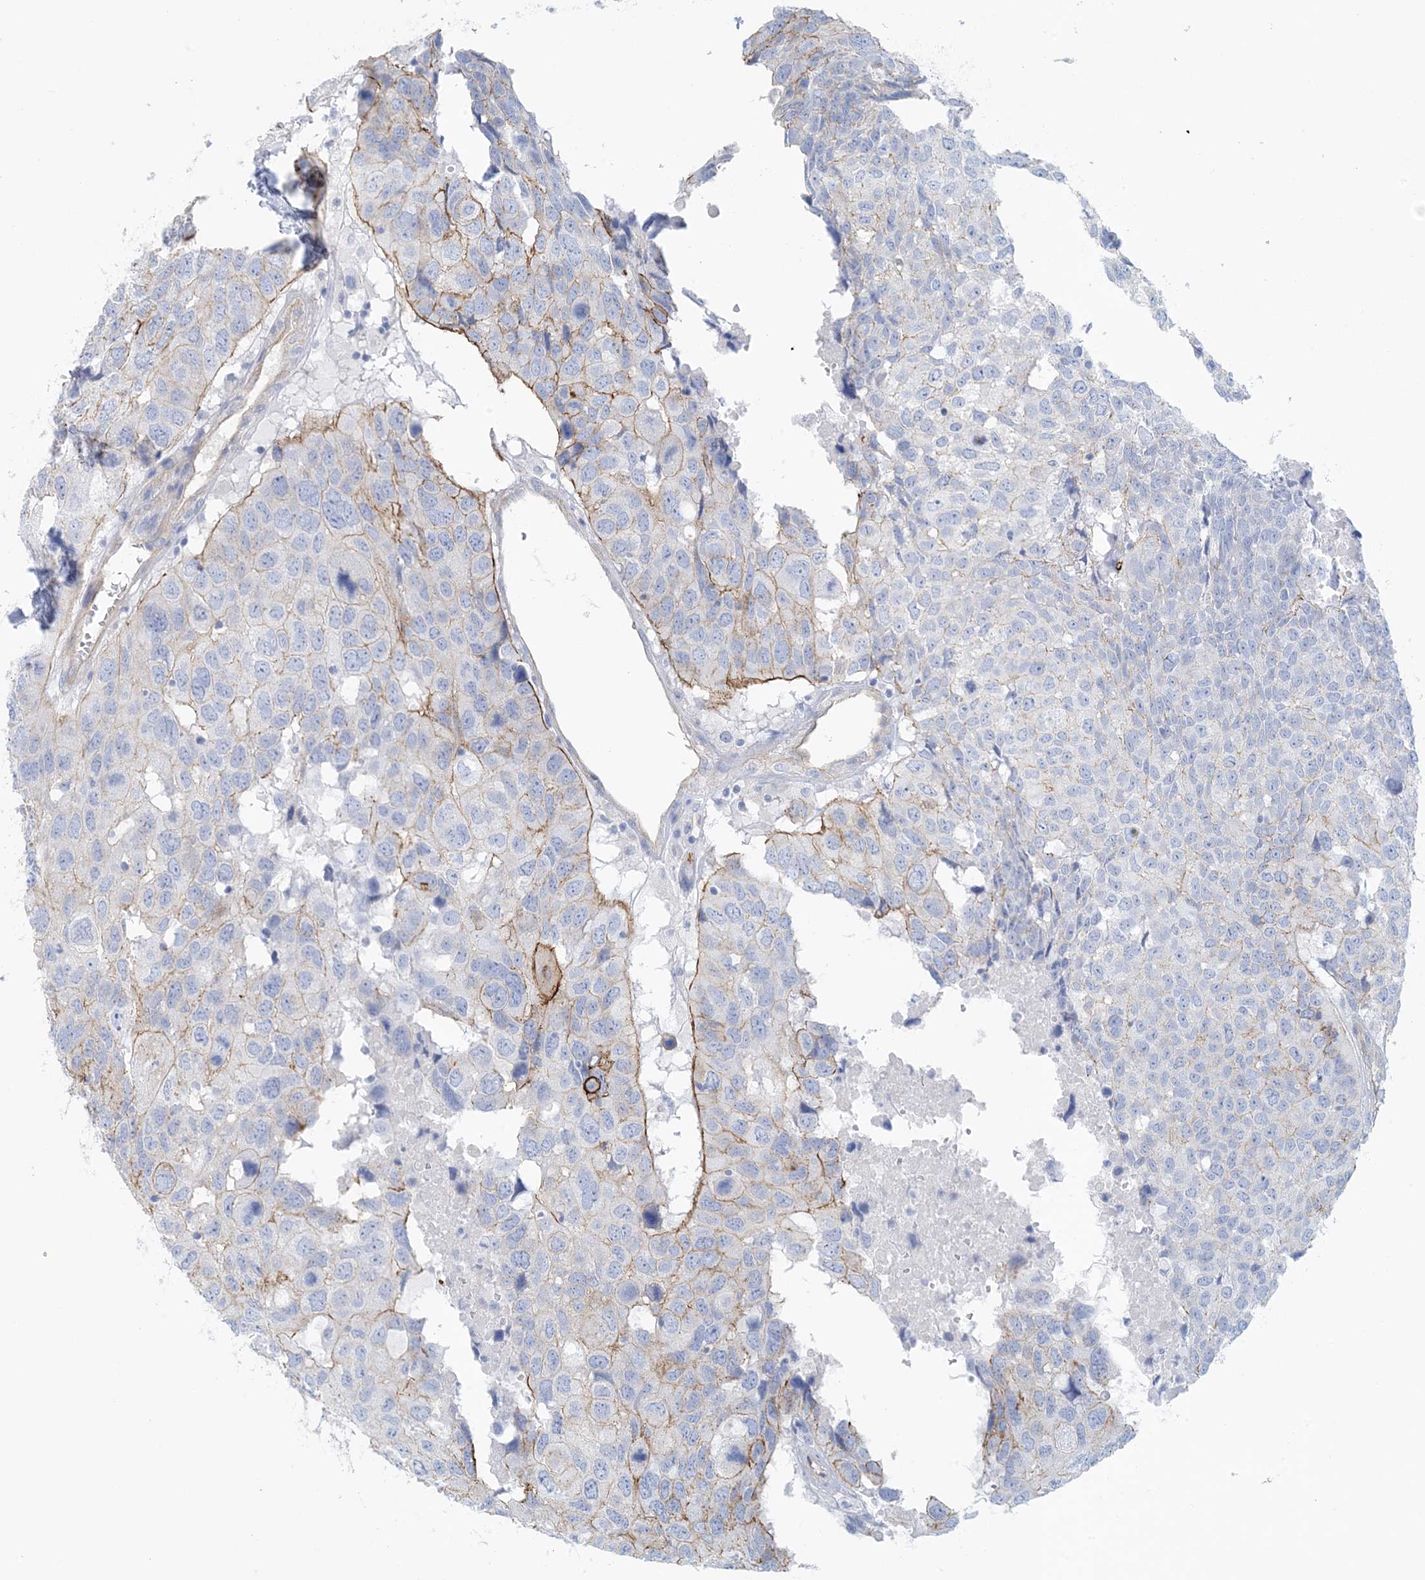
{"staining": {"intensity": "moderate", "quantity": "<25%", "location": "cytoplasmic/membranous"}, "tissue": "head and neck cancer", "cell_type": "Tumor cells", "image_type": "cancer", "snomed": [{"axis": "morphology", "description": "Squamous cell carcinoma, NOS"}, {"axis": "topography", "description": "Head-Neck"}], "caption": "Immunohistochemical staining of head and neck squamous cell carcinoma demonstrates low levels of moderate cytoplasmic/membranous protein positivity in about <25% of tumor cells.", "gene": "SHANK1", "patient": {"sex": "male", "age": 66}}